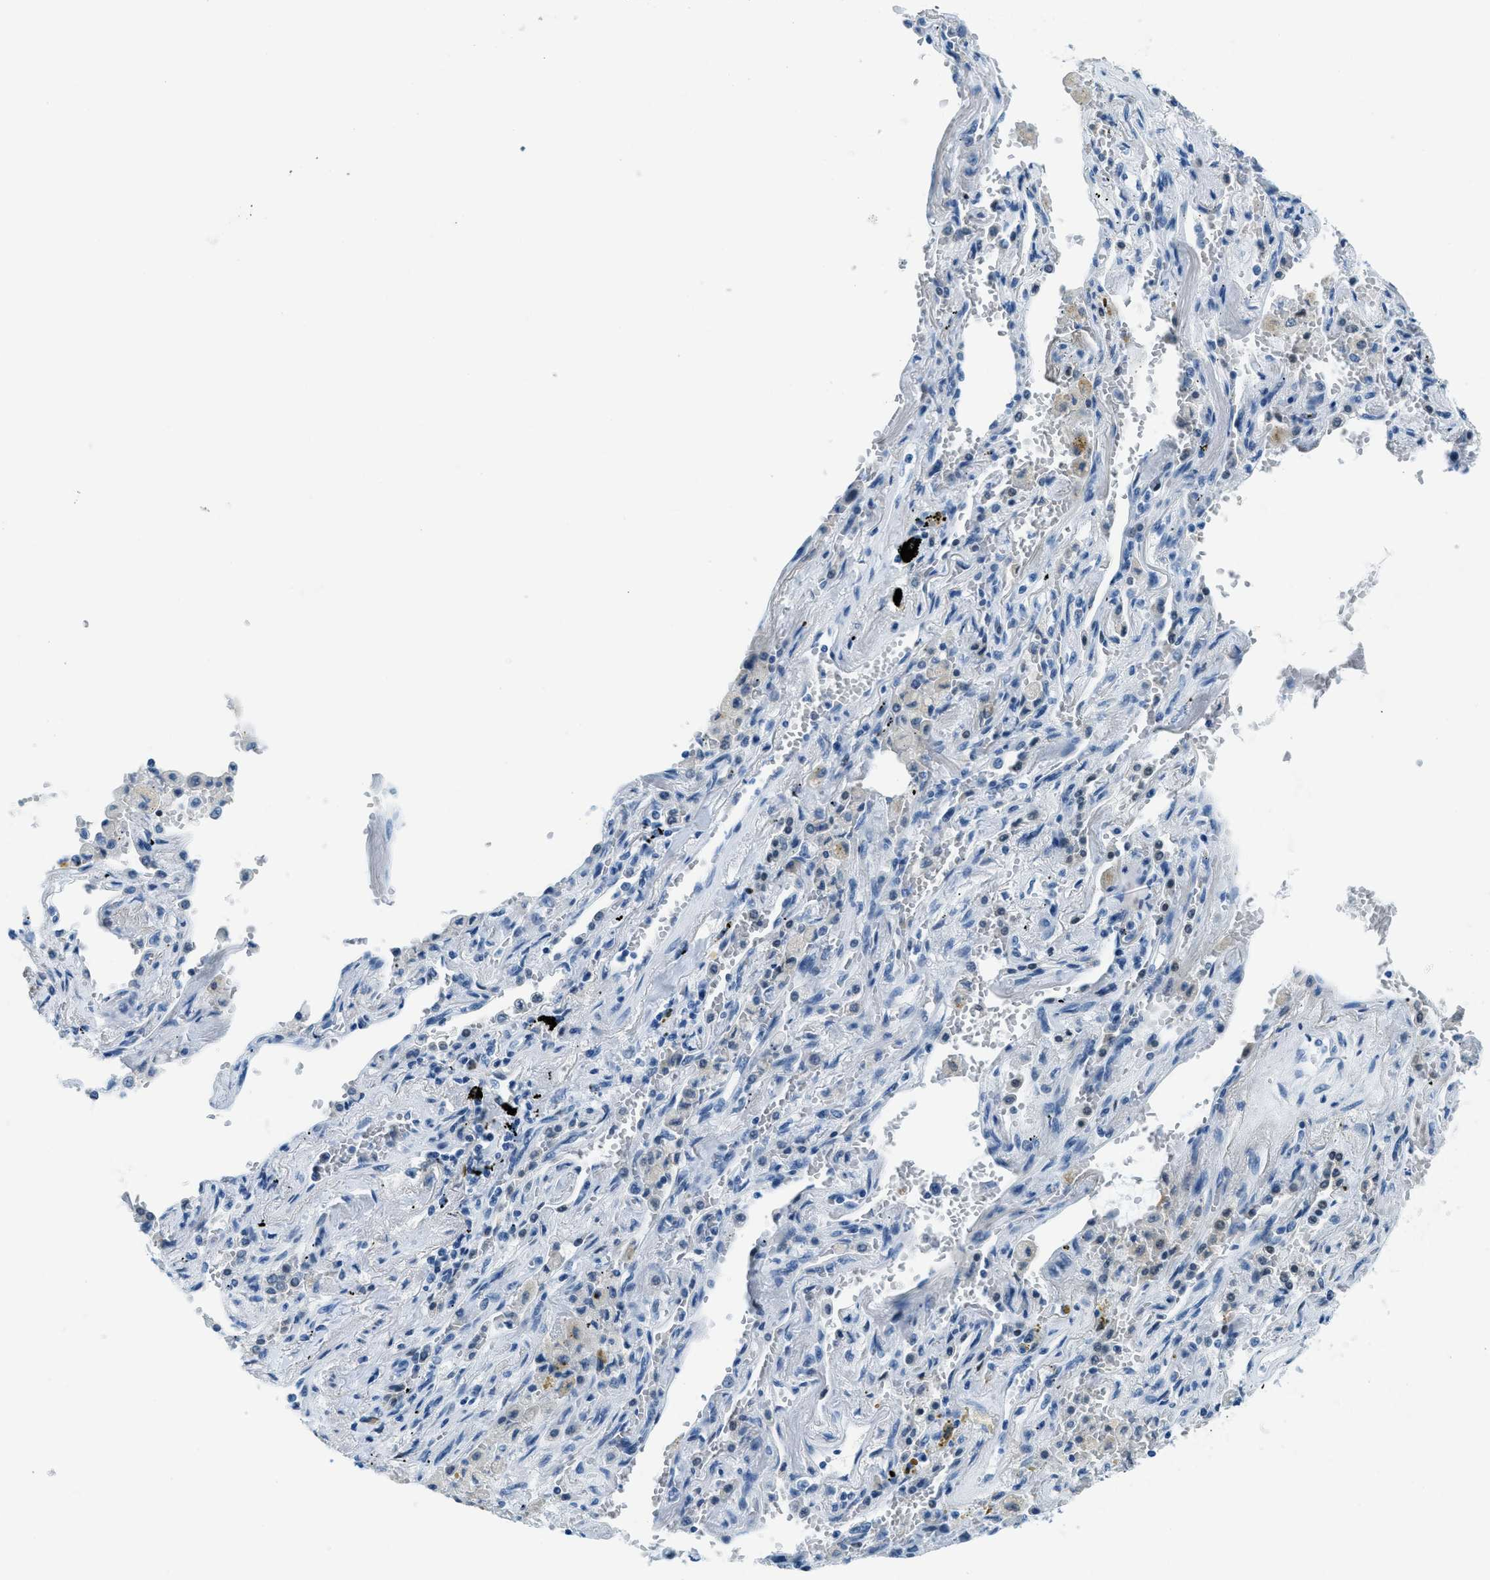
{"staining": {"intensity": "moderate", "quantity": "<25%", "location": "nuclear"}, "tissue": "lung cancer", "cell_type": "Tumor cells", "image_type": "cancer", "snomed": [{"axis": "morphology", "description": "Adenocarcinoma, NOS"}, {"axis": "topography", "description": "Lung"}], "caption": "Immunohistochemical staining of lung adenocarcinoma exhibits low levels of moderate nuclear staining in about <25% of tumor cells.", "gene": "PLA2G2A", "patient": {"sex": "female", "age": 65}}